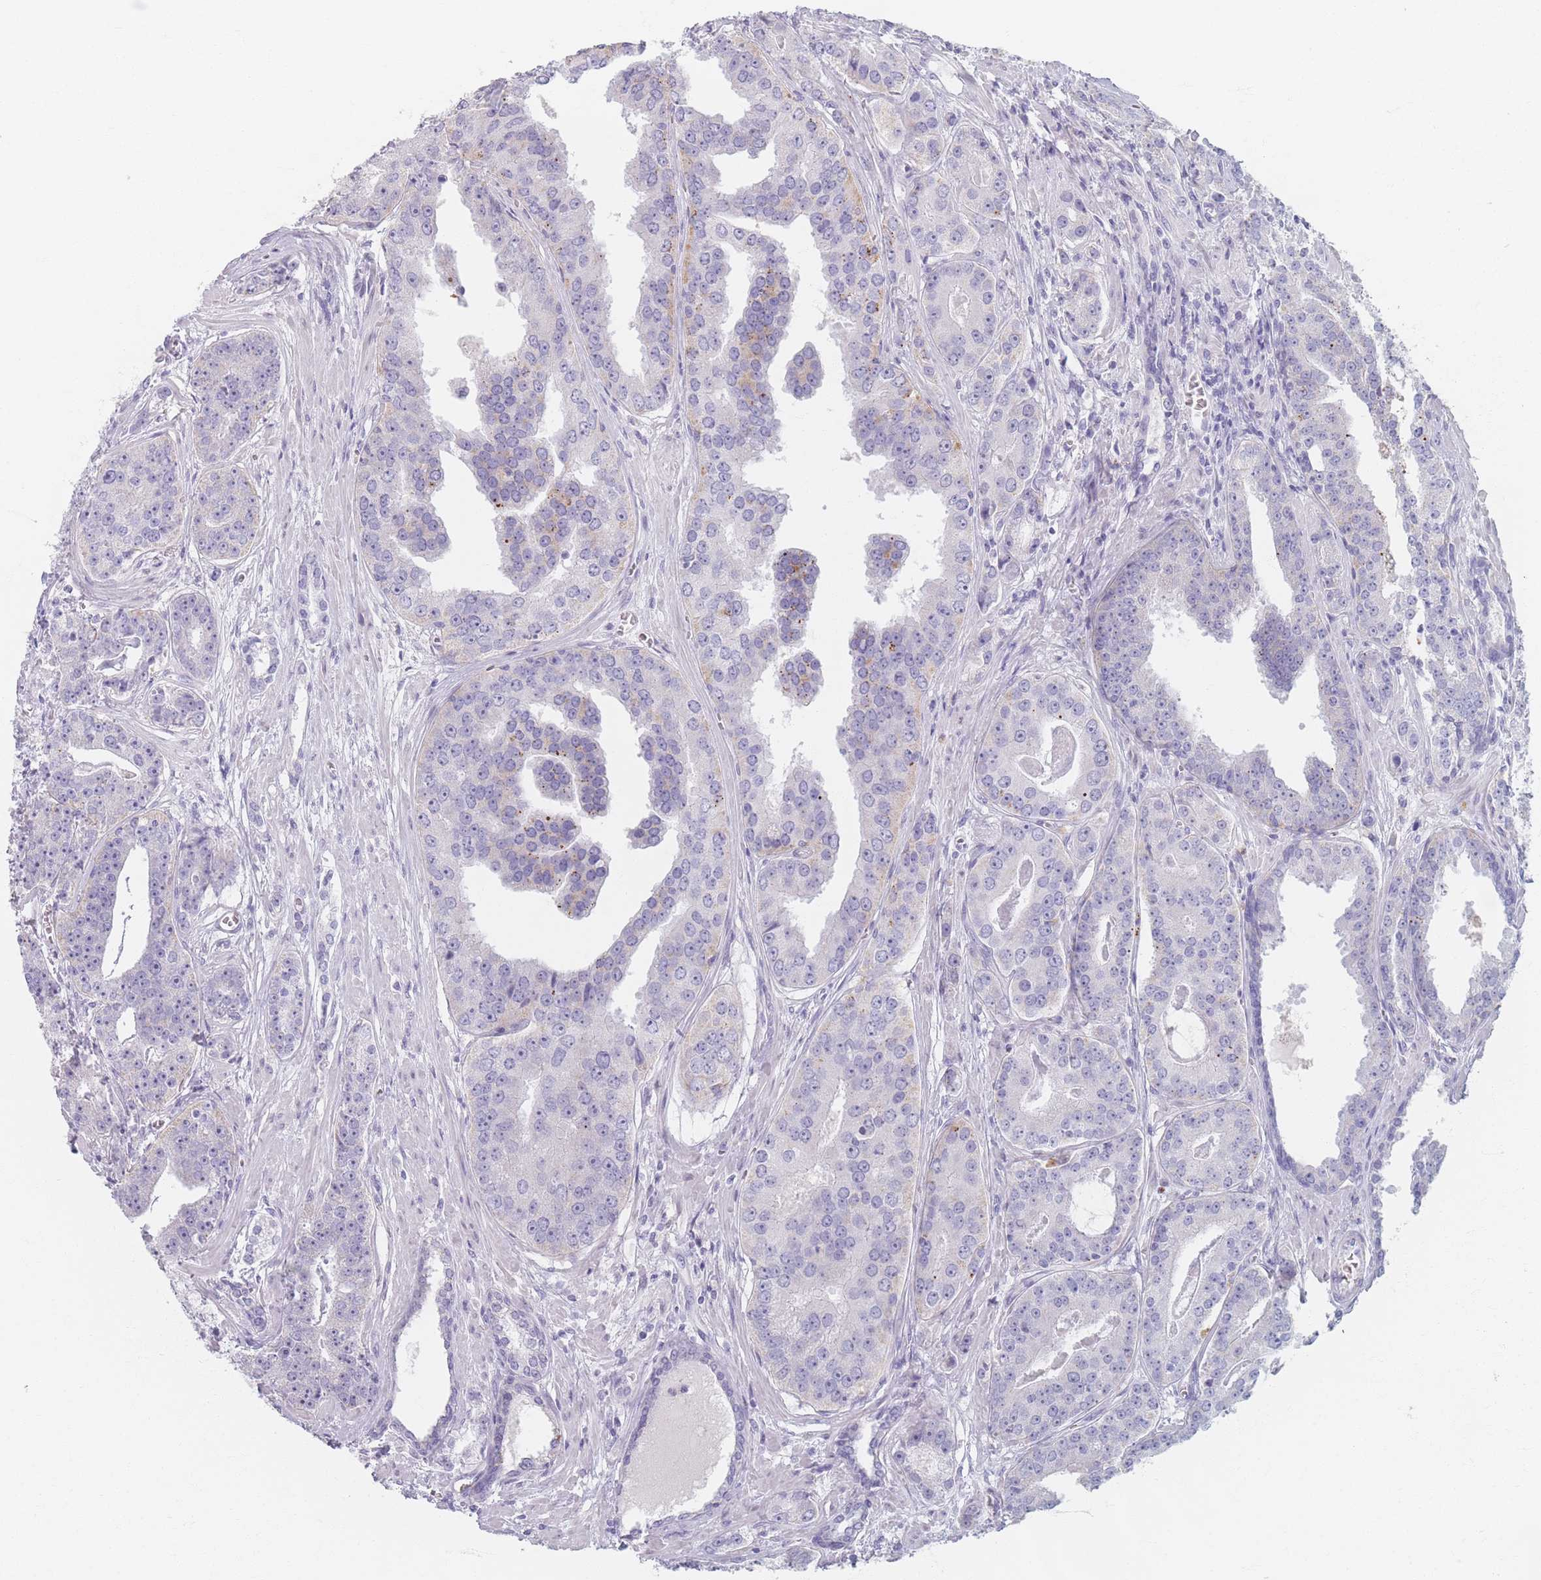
{"staining": {"intensity": "negative", "quantity": "none", "location": "none"}, "tissue": "prostate cancer", "cell_type": "Tumor cells", "image_type": "cancer", "snomed": [{"axis": "morphology", "description": "Adenocarcinoma, High grade"}, {"axis": "topography", "description": "Prostate"}], "caption": "DAB (3,3'-diaminobenzidine) immunohistochemical staining of high-grade adenocarcinoma (prostate) displays no significant staining in tumor cells. (IHC, brightfield microscopy, high magnification).", "gene": "PIGM", "patient": {"sex": "male", "age": 71}}